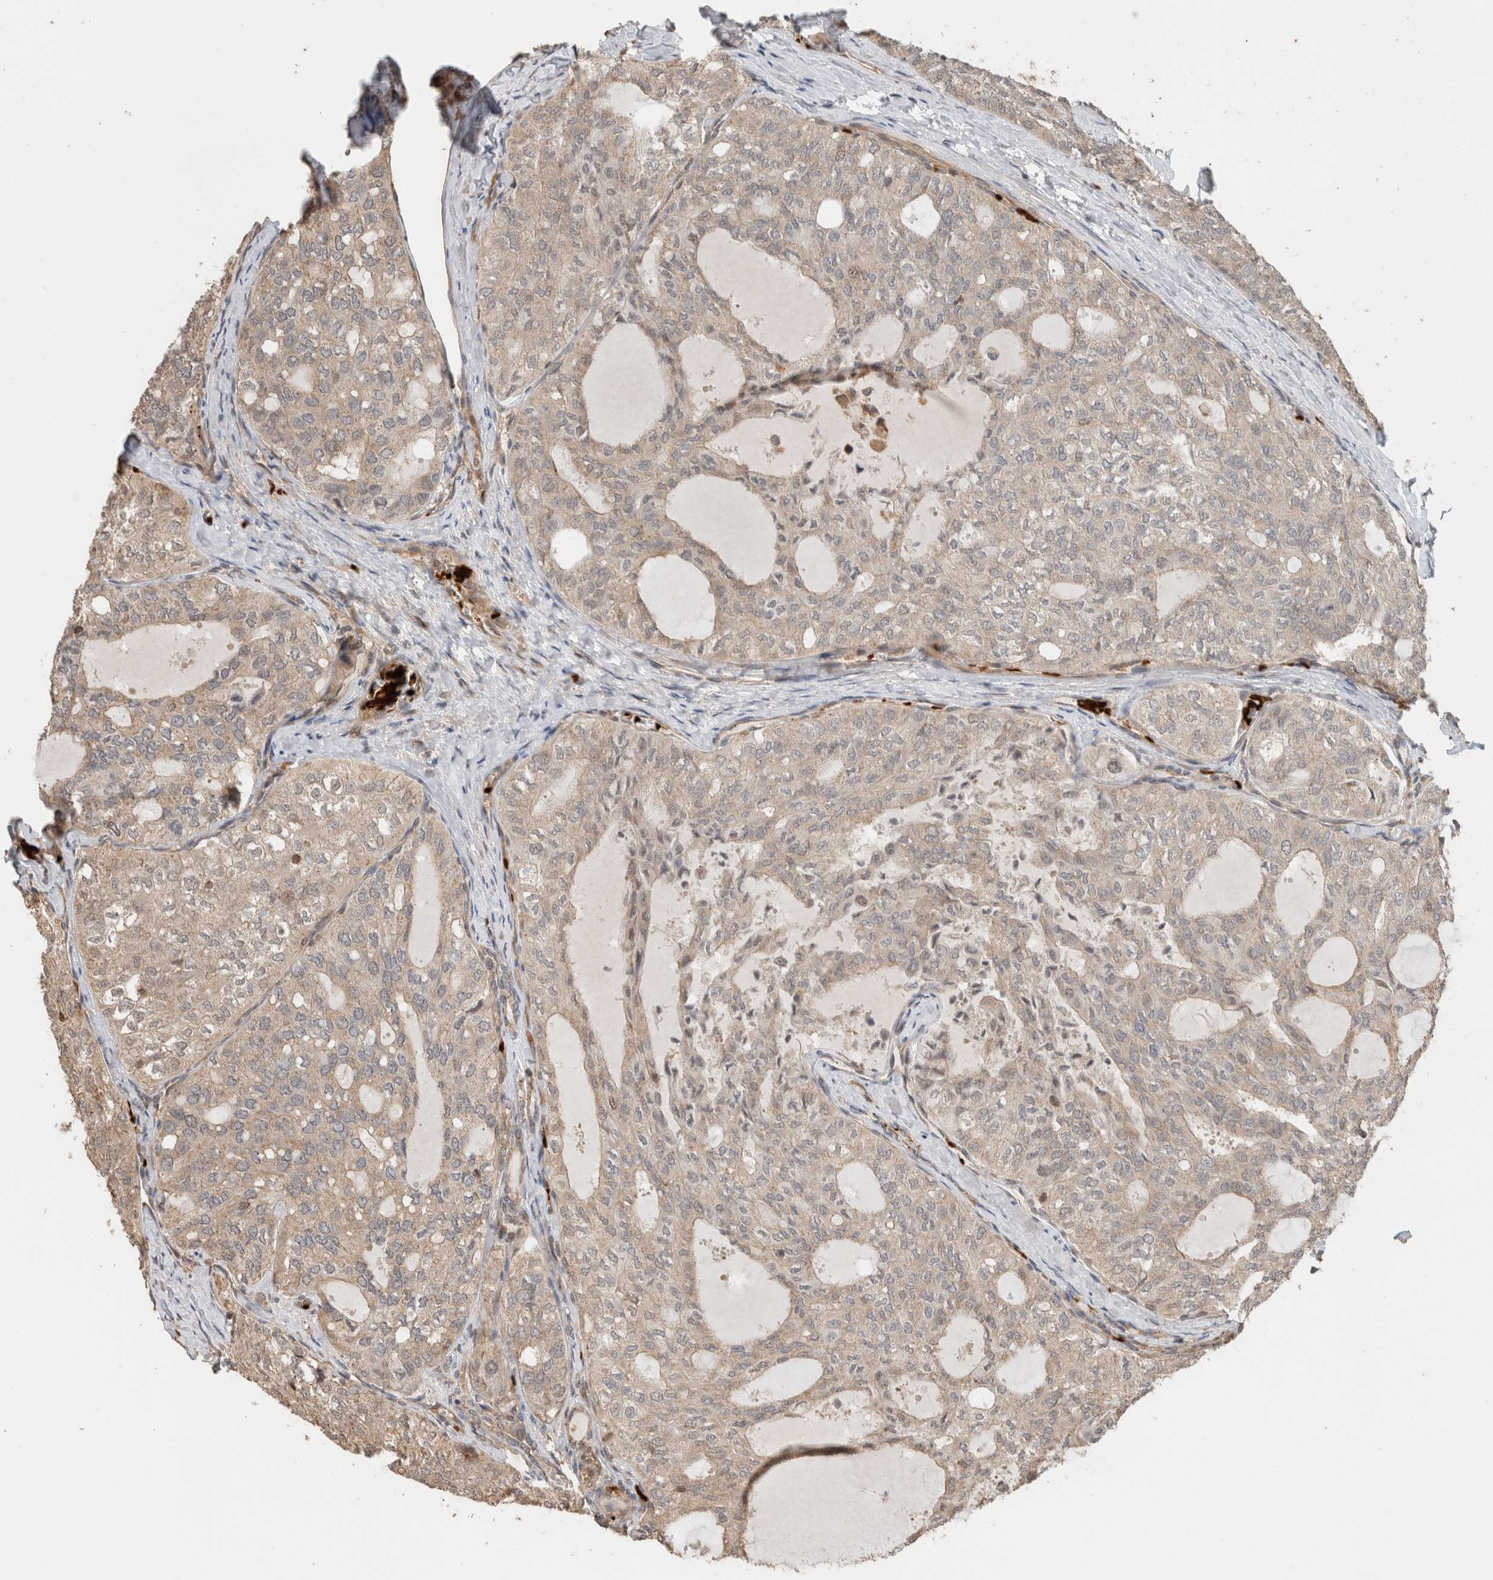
{"staining": {"intensity": "weak", "quantity": "25%-75%", "location": "cytoplasmic/membranous"}, "tissue": "thyroid cancer", "cell_type": "Tumor cells", "image_type": "cancer", "snomed": [{"axis": "morphology", "description": "Follicular adenoma carcinoma, NOS"}, {"axis": "topography", "description": "Thyroid gland"}], "caption": "Approximately 25%-75% of tumor cells in human thyroid cancer display weak cytoplasmic/membranous protein expression as visualized by brown immunohistochemical staining.", "gene": "OTUD6B", "patient": {"sex": "male", "age": 75}}